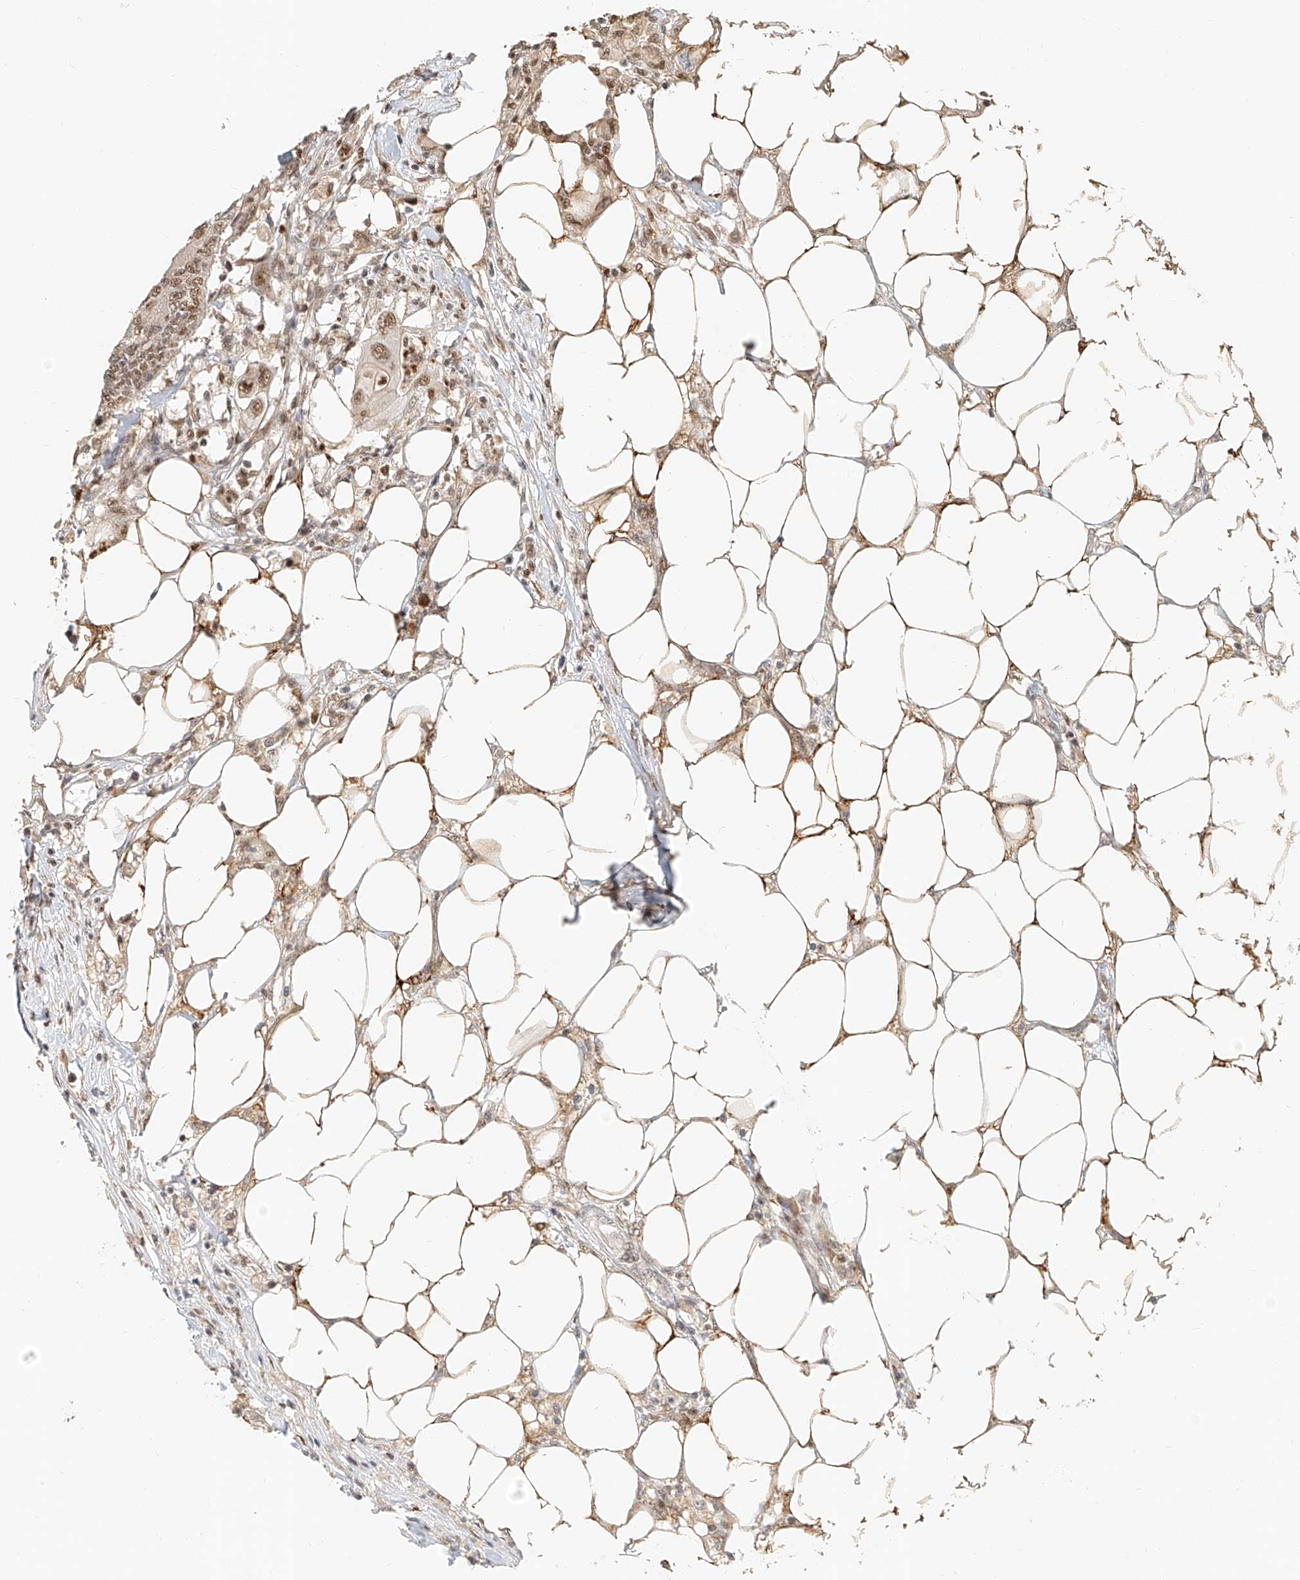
{"staining": {"intensity": "moderate", "quantity": ">75%", "location": "nuclear"}, "tissue": "colorectal cancer", "cell_type": "Tumor cells", "image_type": "cancer", "snomed": [{"axis": "morphology", "description": "Adenocarcinoma, NOS"}, {"axis": "topography", "description": "Colon"}], "caption": "IHC image of colorectal adenocarcinoma stained for a protein (brown), which reveals medium levels of moderate nuclear staining in about >75% of tumor cells.", "gene": "CXorf58", "patient": {"sex": "male", "age": 71}}